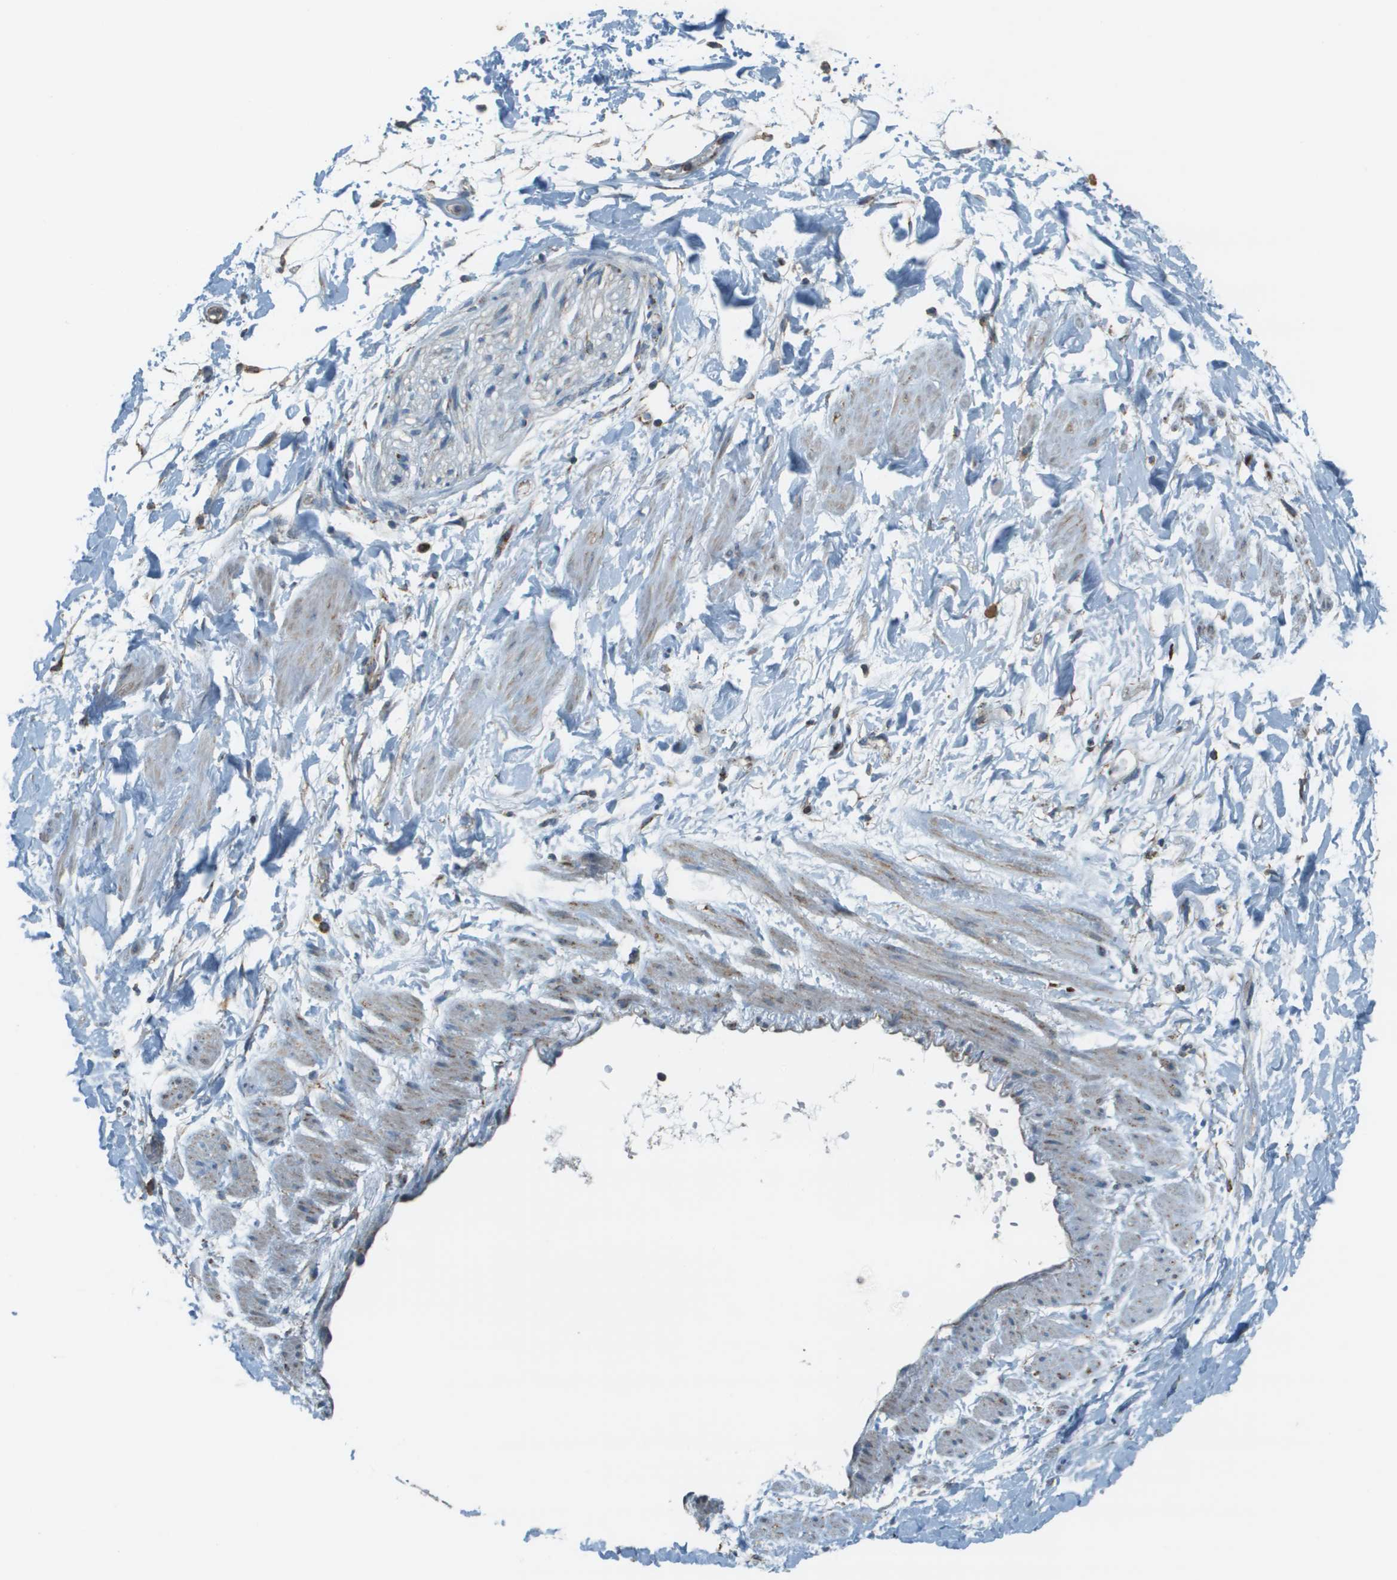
{"staining": {"intensity": "moderate", "quantity": "<25%", "location": "cytoplasmic/membranous"}, "tissue": "adipose tissue", "cell_type": "Adipocytes", "image_type": "normal", "snomed": [{"axis": "morphology", "description": "Normal tissue, NOS"}, {"axis": "topography", "description": "Soft tissue"}], "caption": "Moderate cytoplasmic/membranous positivity for a protein is present in approximately <25% of adipocytes of normal adipose tissue using immunohistochemistry.", "gene": "FH", "patient": {"sex": "male", "age": 72}}